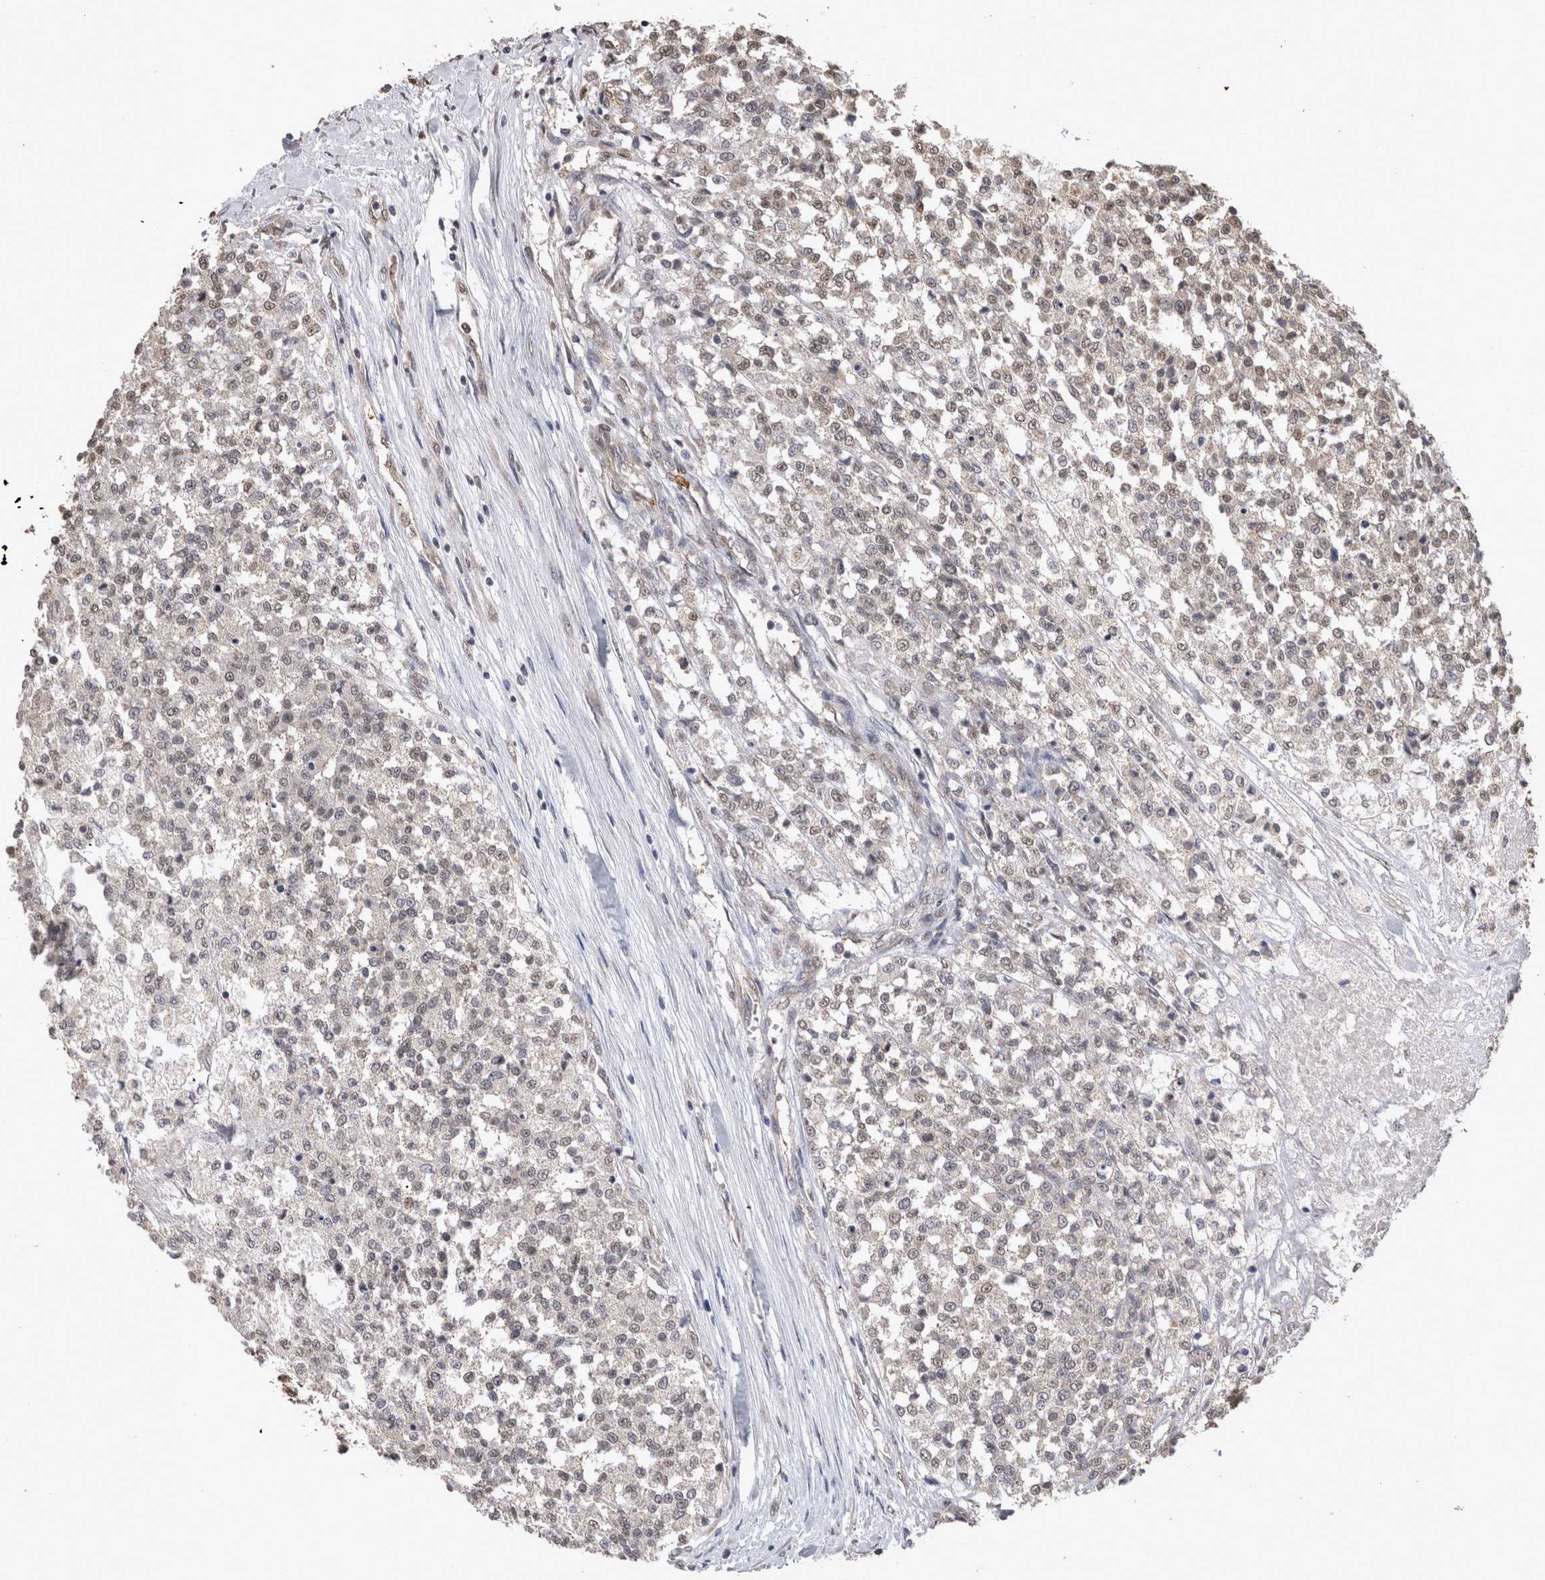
{"staining": {"intensity": "negative", "quantity": "none", "location": "none"}, "tissue": "testis cancer", "cell_type": "Tumor cells", "image_type": "cancer", "snomed": [{"axis": "morphology", "description": "Seminoma, NOS"}, {"axis": "topography", "description": "Testis"}], "caption": "High power microscopy image of an IHC image of testis cancer (seminoma), revealing no significant expression in tumor cells. (Stains: DAB (3,3'-diaminobenzidine) immunohistochemistry (IHC) with hematoxylin counter stain, Microscopy: brightfield microscopy at high magnification).", "gene": "PAK4", "patient": {"sex": "male", "age": 59}}